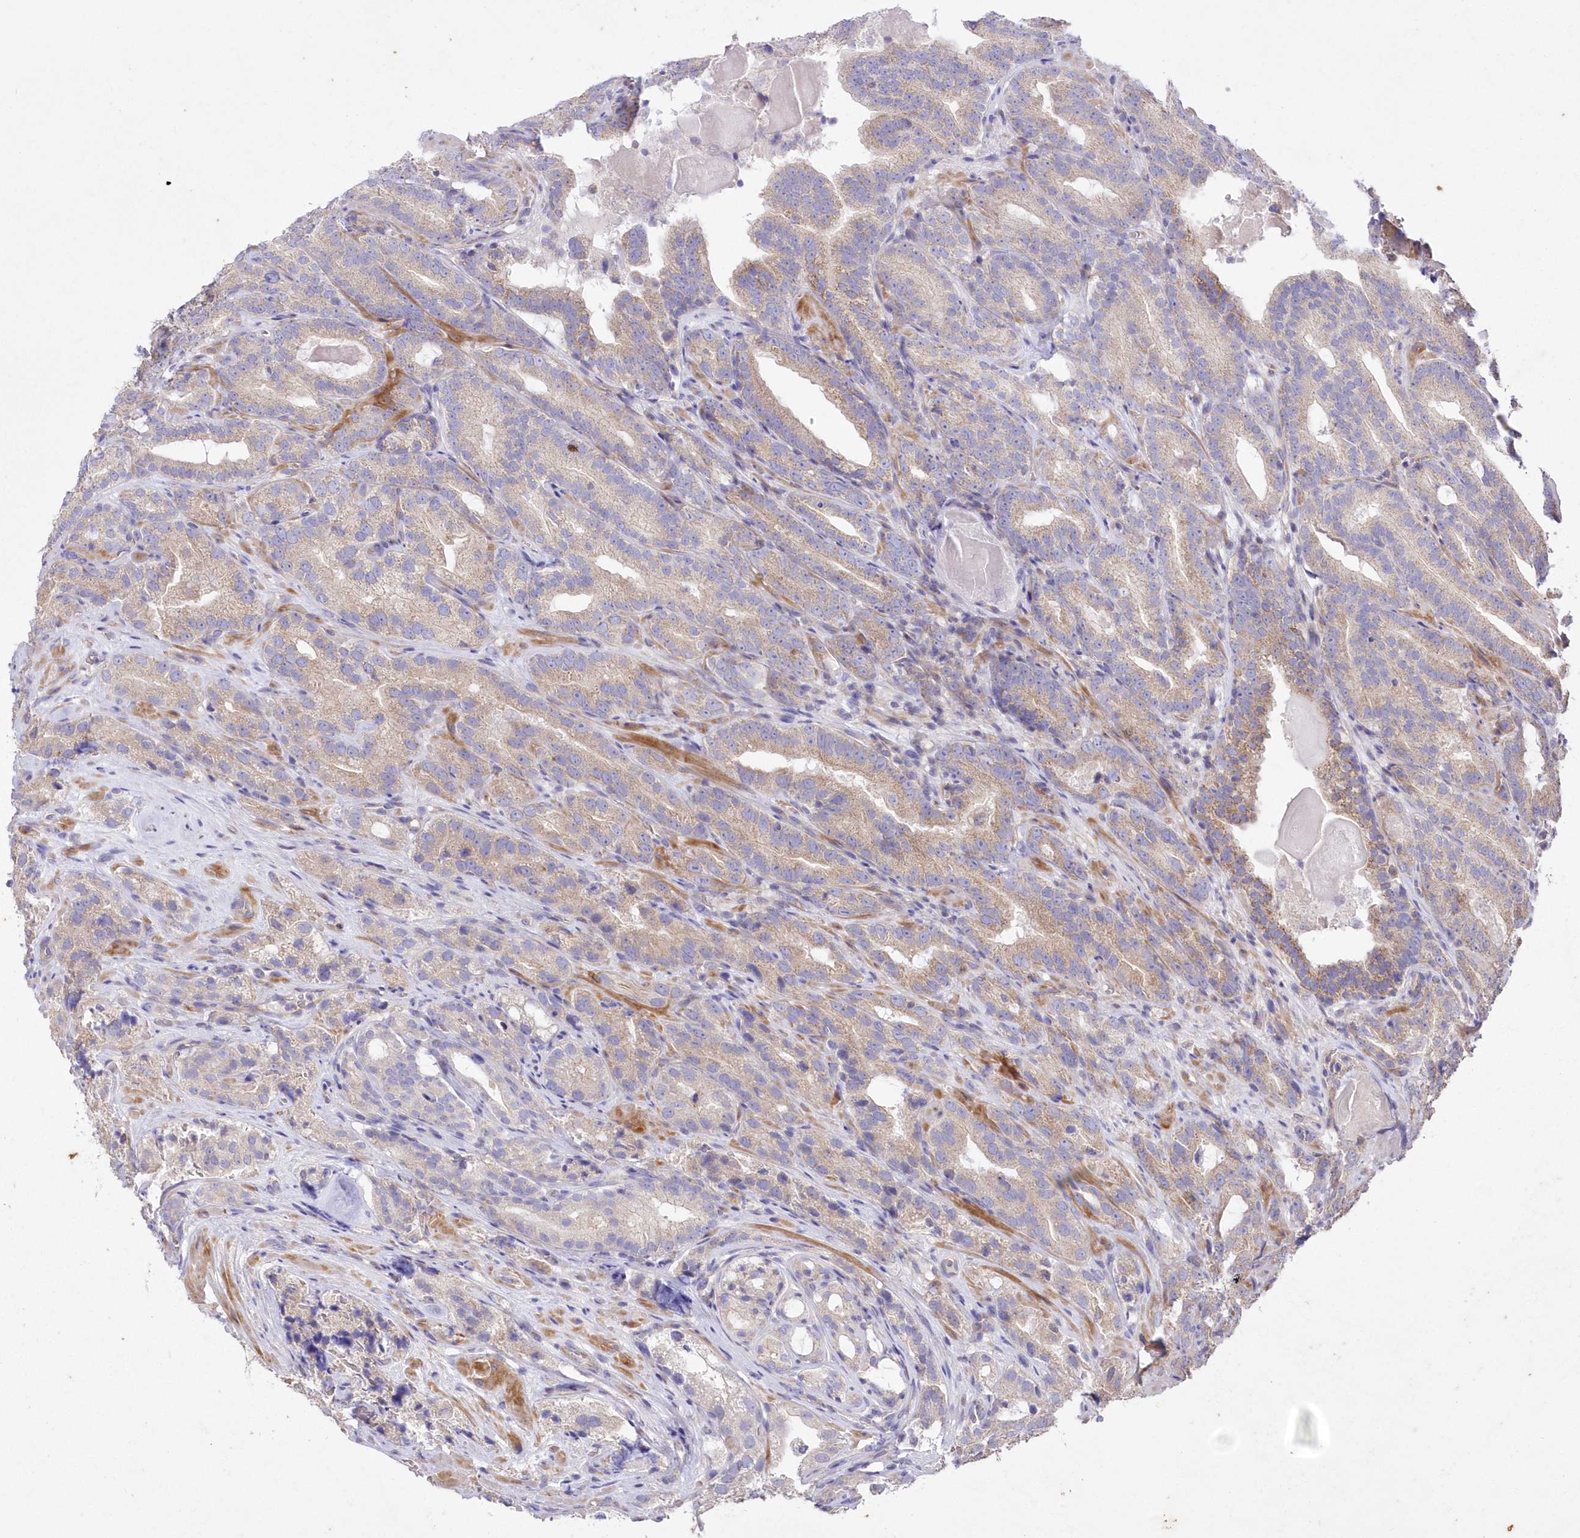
{"staining": {"intensity": "moderate", "quantity": "25%-75%", "location": "cytoplasmic/membranous"}, "tissue": "prostate cancer", "cell_type": "Tumor cells", "image_type": "cancer", "snomed": [{"axis": "morphology", "description": "Adenocarcinoma, High grade"}, {"axis": "topography", "description": "Prostate"}], "caption": "Prostate cancer (adenocarcinoma (high-grade)) stained with a brown dye shows moderate cytoplasmic/membranous positive staining in about 25%-75% of tumor cells.", "gene": "ITSN2", "patient": {"sex": "male", "age": 57}}